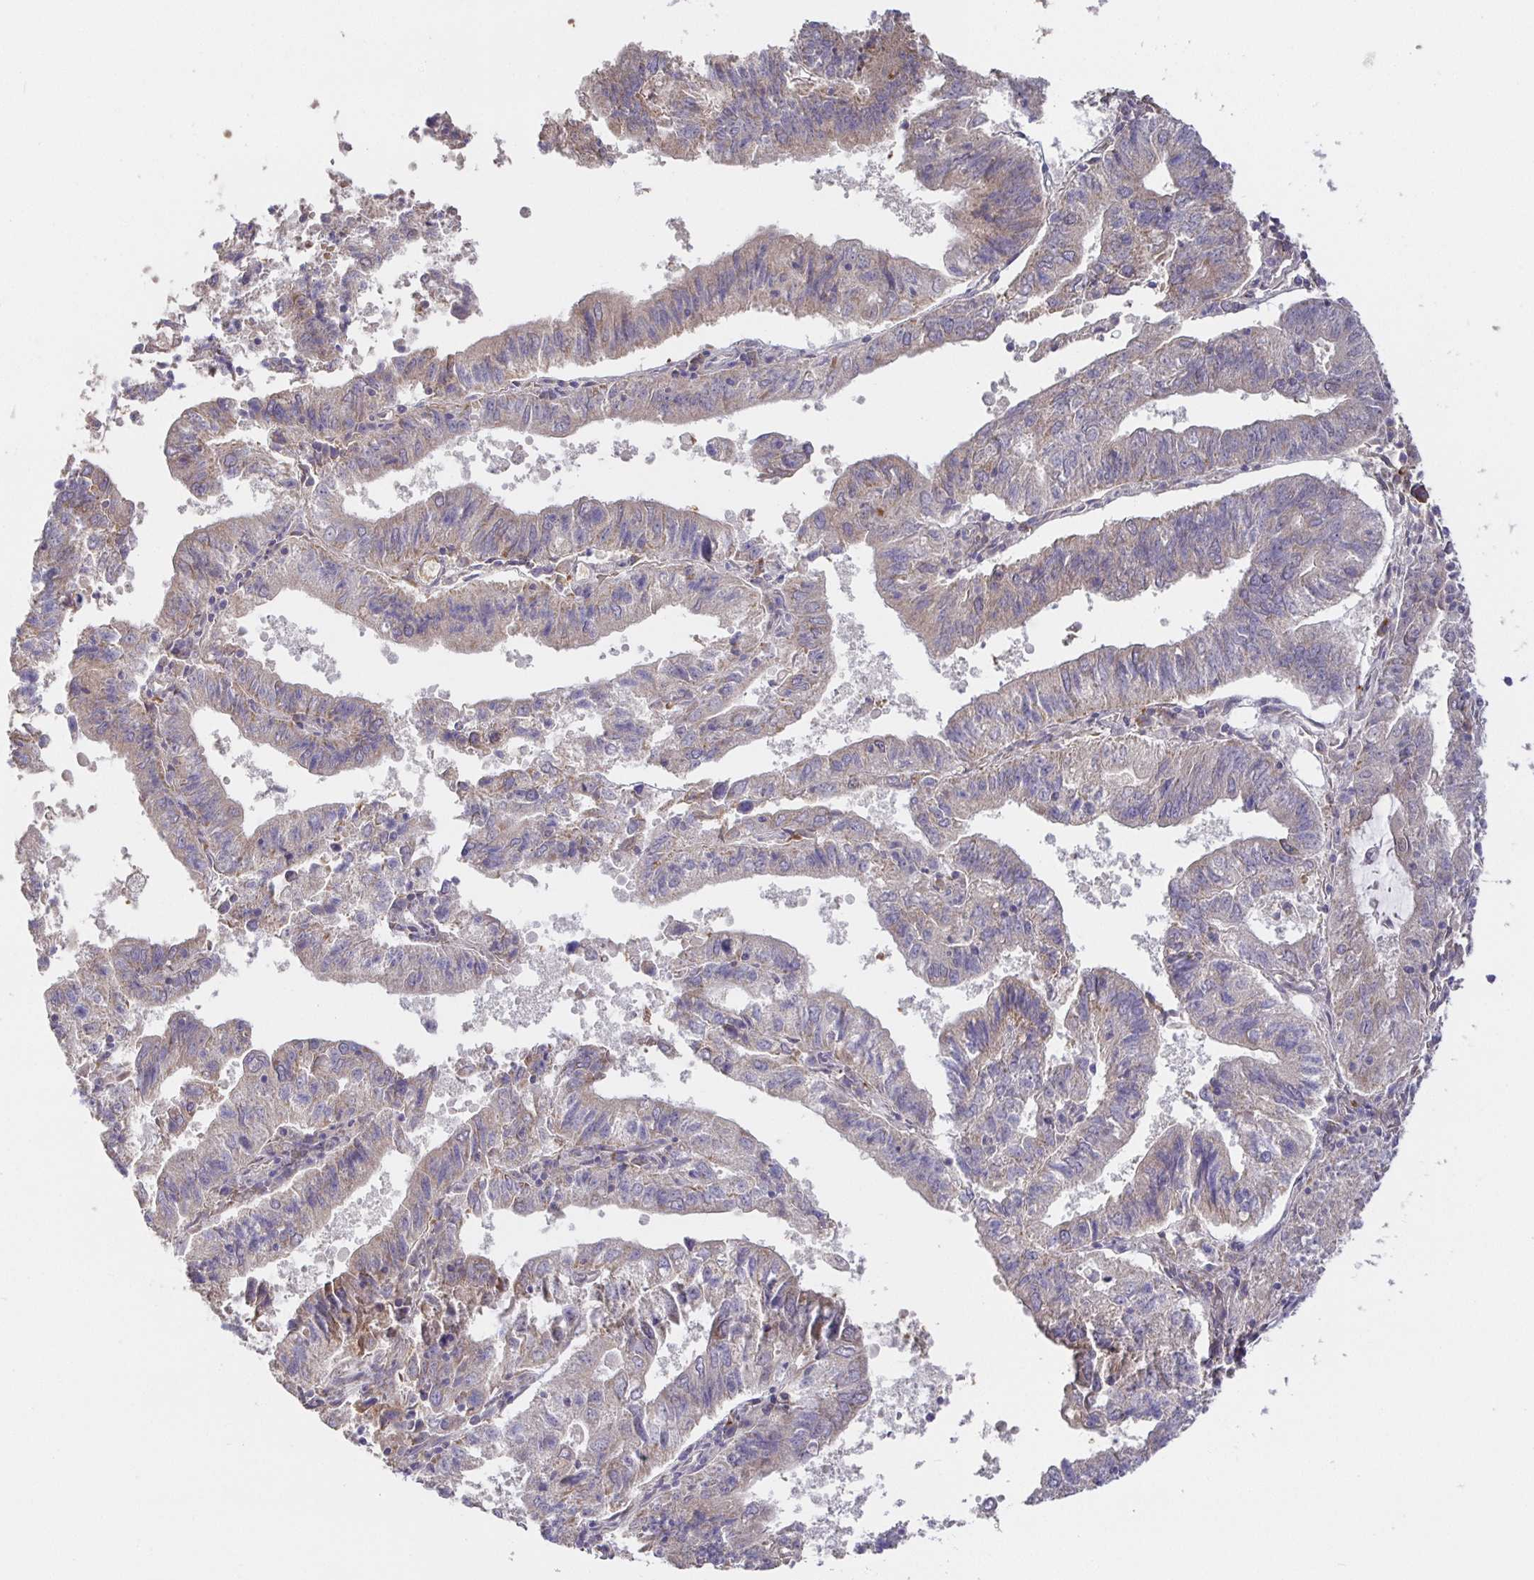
{"staining": {"intensity": "weak", "quantity": "25%-75%", "location": "cytoplasmic/membranous"}, "tissue": "endometrial cancer", "cell_type": "Tumor cells", "image_type": "cancer", "snomed": [{"axis": "morphology", "description": "Adenocarcinoma, NOS"}, {"axis": "topography", "description": "Endometrium"}], "caption": "Tumor cells demonstrate low levels of weak cytoplasmic/membranous expression in approximately 25%-75% of cells in human endometrial cancer.", "gene": "ZDHHC11", "patient": {"sex": "female", "age": 82}}